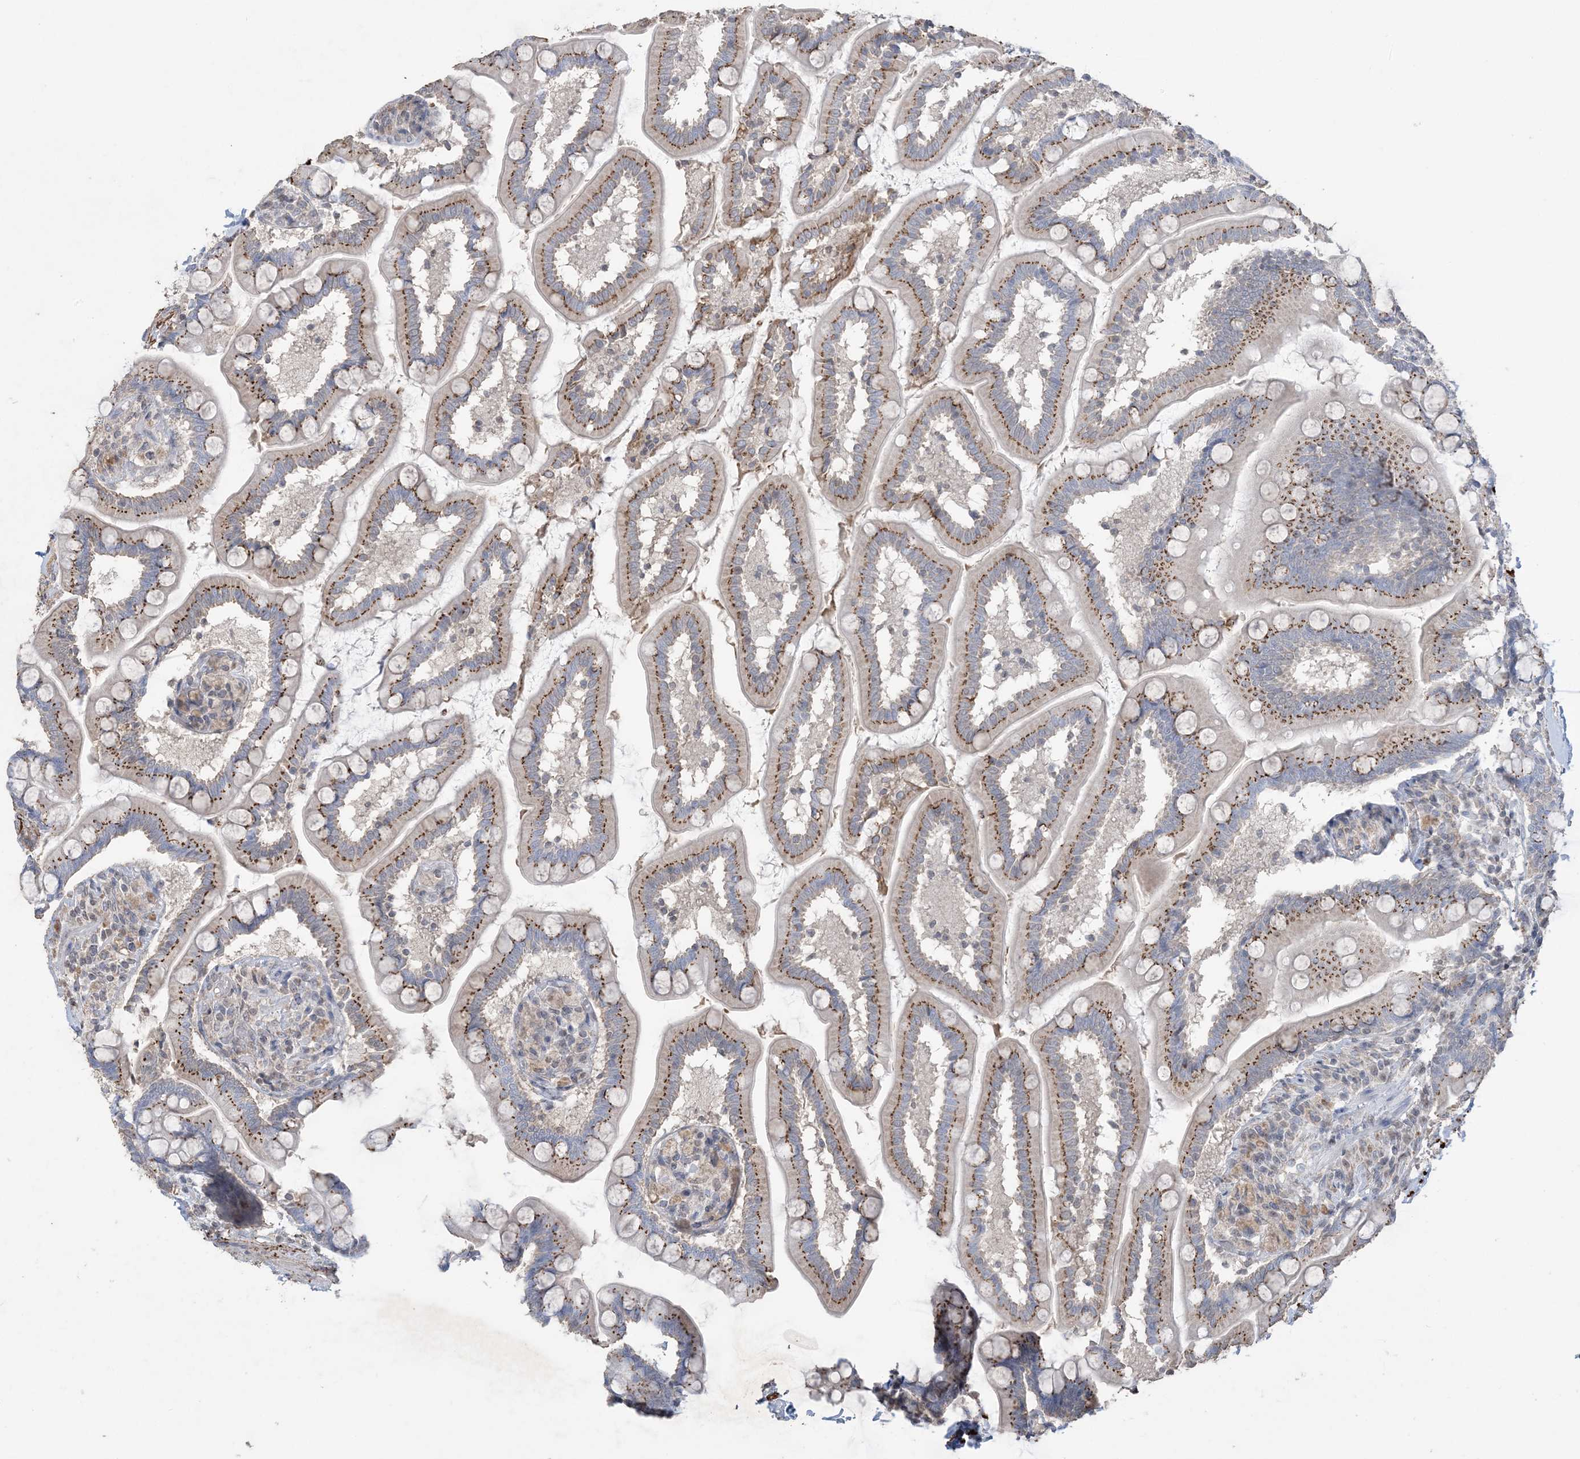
{"staining": {"intensity": "moderate", "quantity": ">75%", "location": "cytoplasmic/membranous"}, "tissue": "small intestine", "cell_type": "Glandular cells", "image_type": "normal", "snomed": [{"axis": "morphology", "description": "Normal tissue, NOS"}, {"axis": "topography", "description": "Small intestine"}], "caption": "Small intestine stained with immunohistochemistry shows moderate cytoplasmic/membranous expression in about >75% of glandular cells.", "gene": "XRN1", "patient": {"sex": "female", "age": 64}}